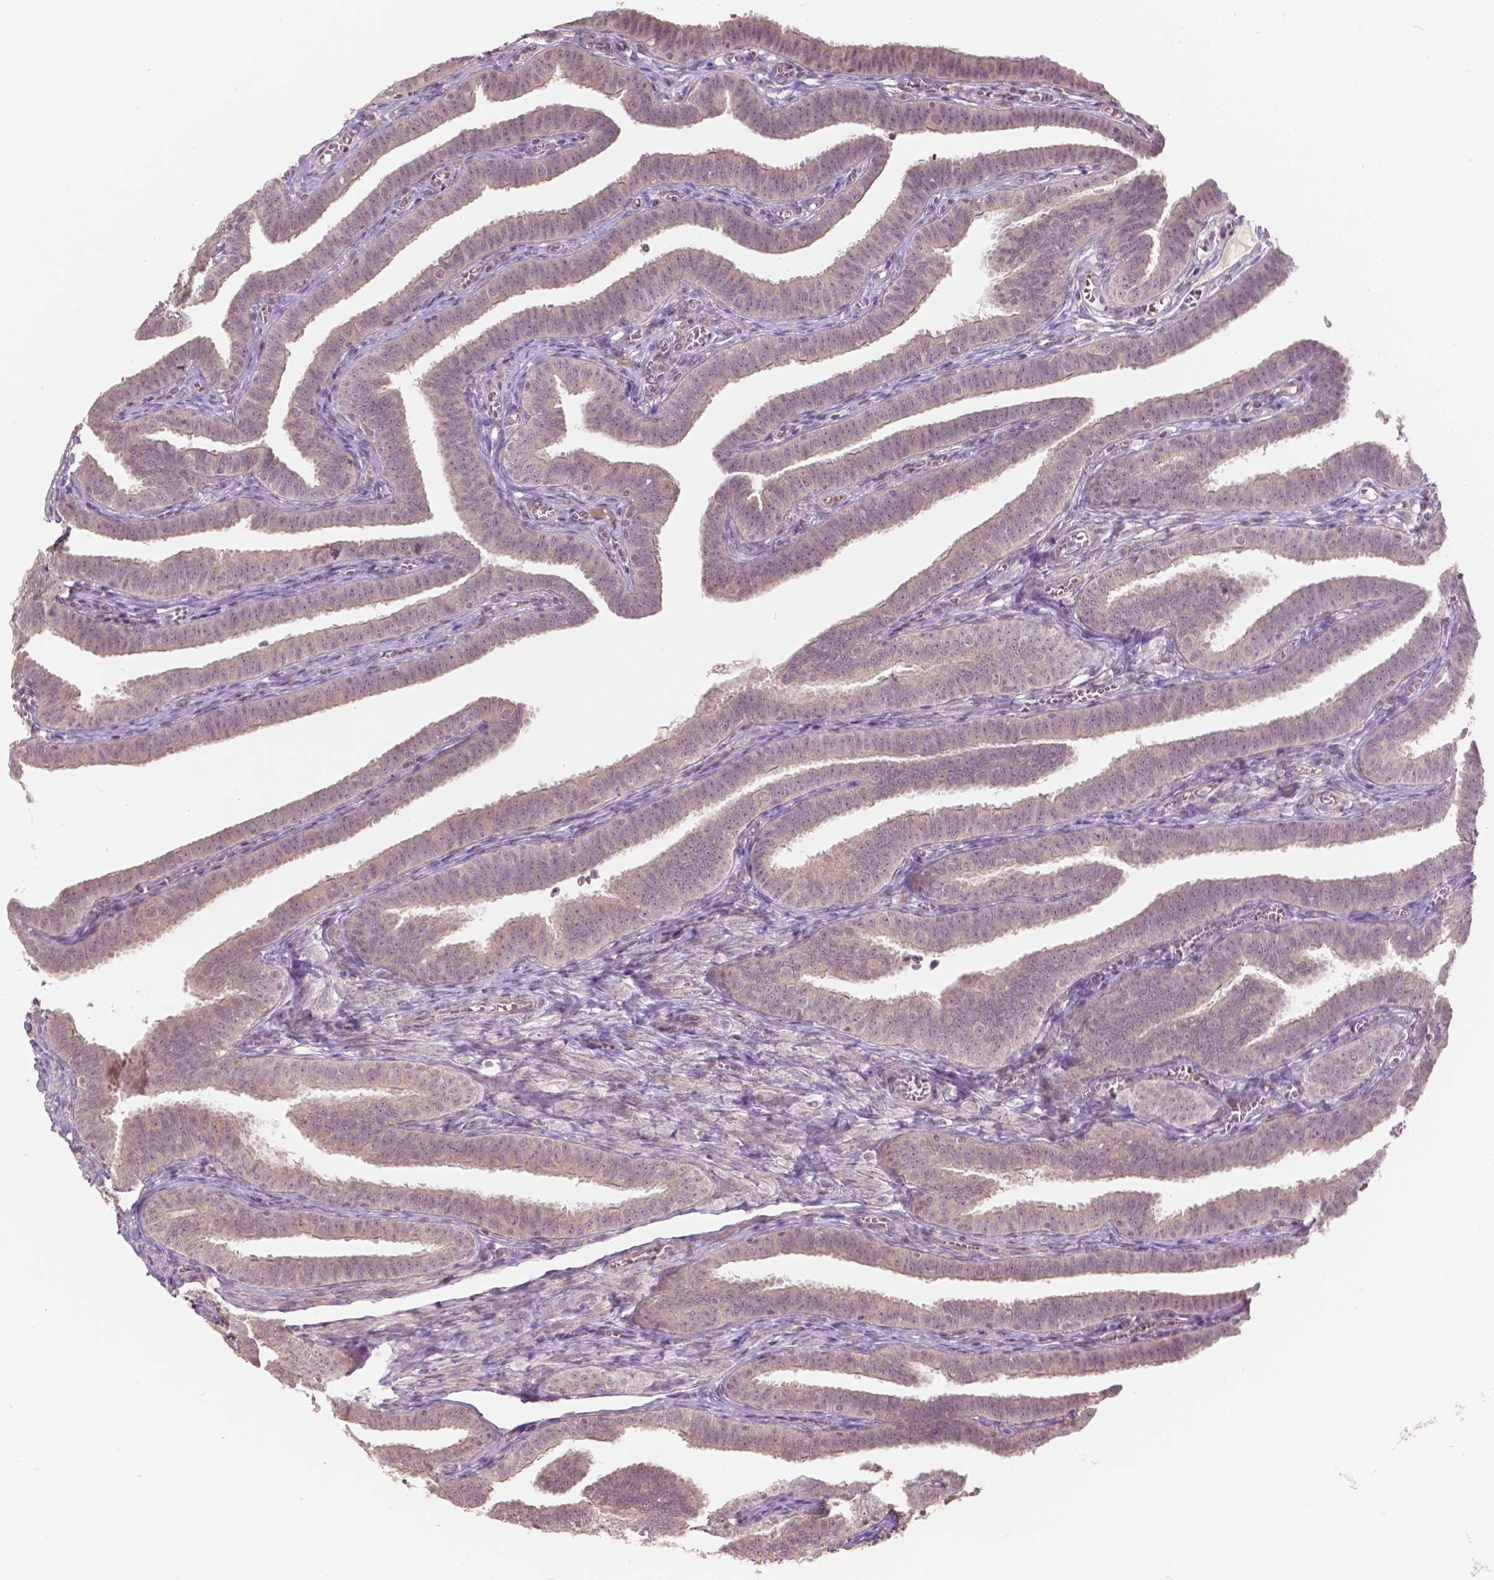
{"staining": {"intensity": "weak", "quantity": ">75%", "location": "cytoplasmic/membranous"}, "tissue": "fallopian tube", "cell_type": "Glandular cells", "image_type": "normal", "snomed": [{"axis": "morphology", "description": "Normal tissue, NOS"}, {"axis": "topography", "description": "Fallopian tube"}], "caption": "Immunohistochemistry (IHC) of benign human fallopian tube shows low levels of weak cytoplasmic/membranous positivity in approximately >75% of glandular cells. The protein of interest is stained brown, and the nuclei are stained in blue (DAB IHC with brightfield microscopy, high magnification).", "gene": "NOS1AP", "patient": {"sex": "female", "age": 25}}